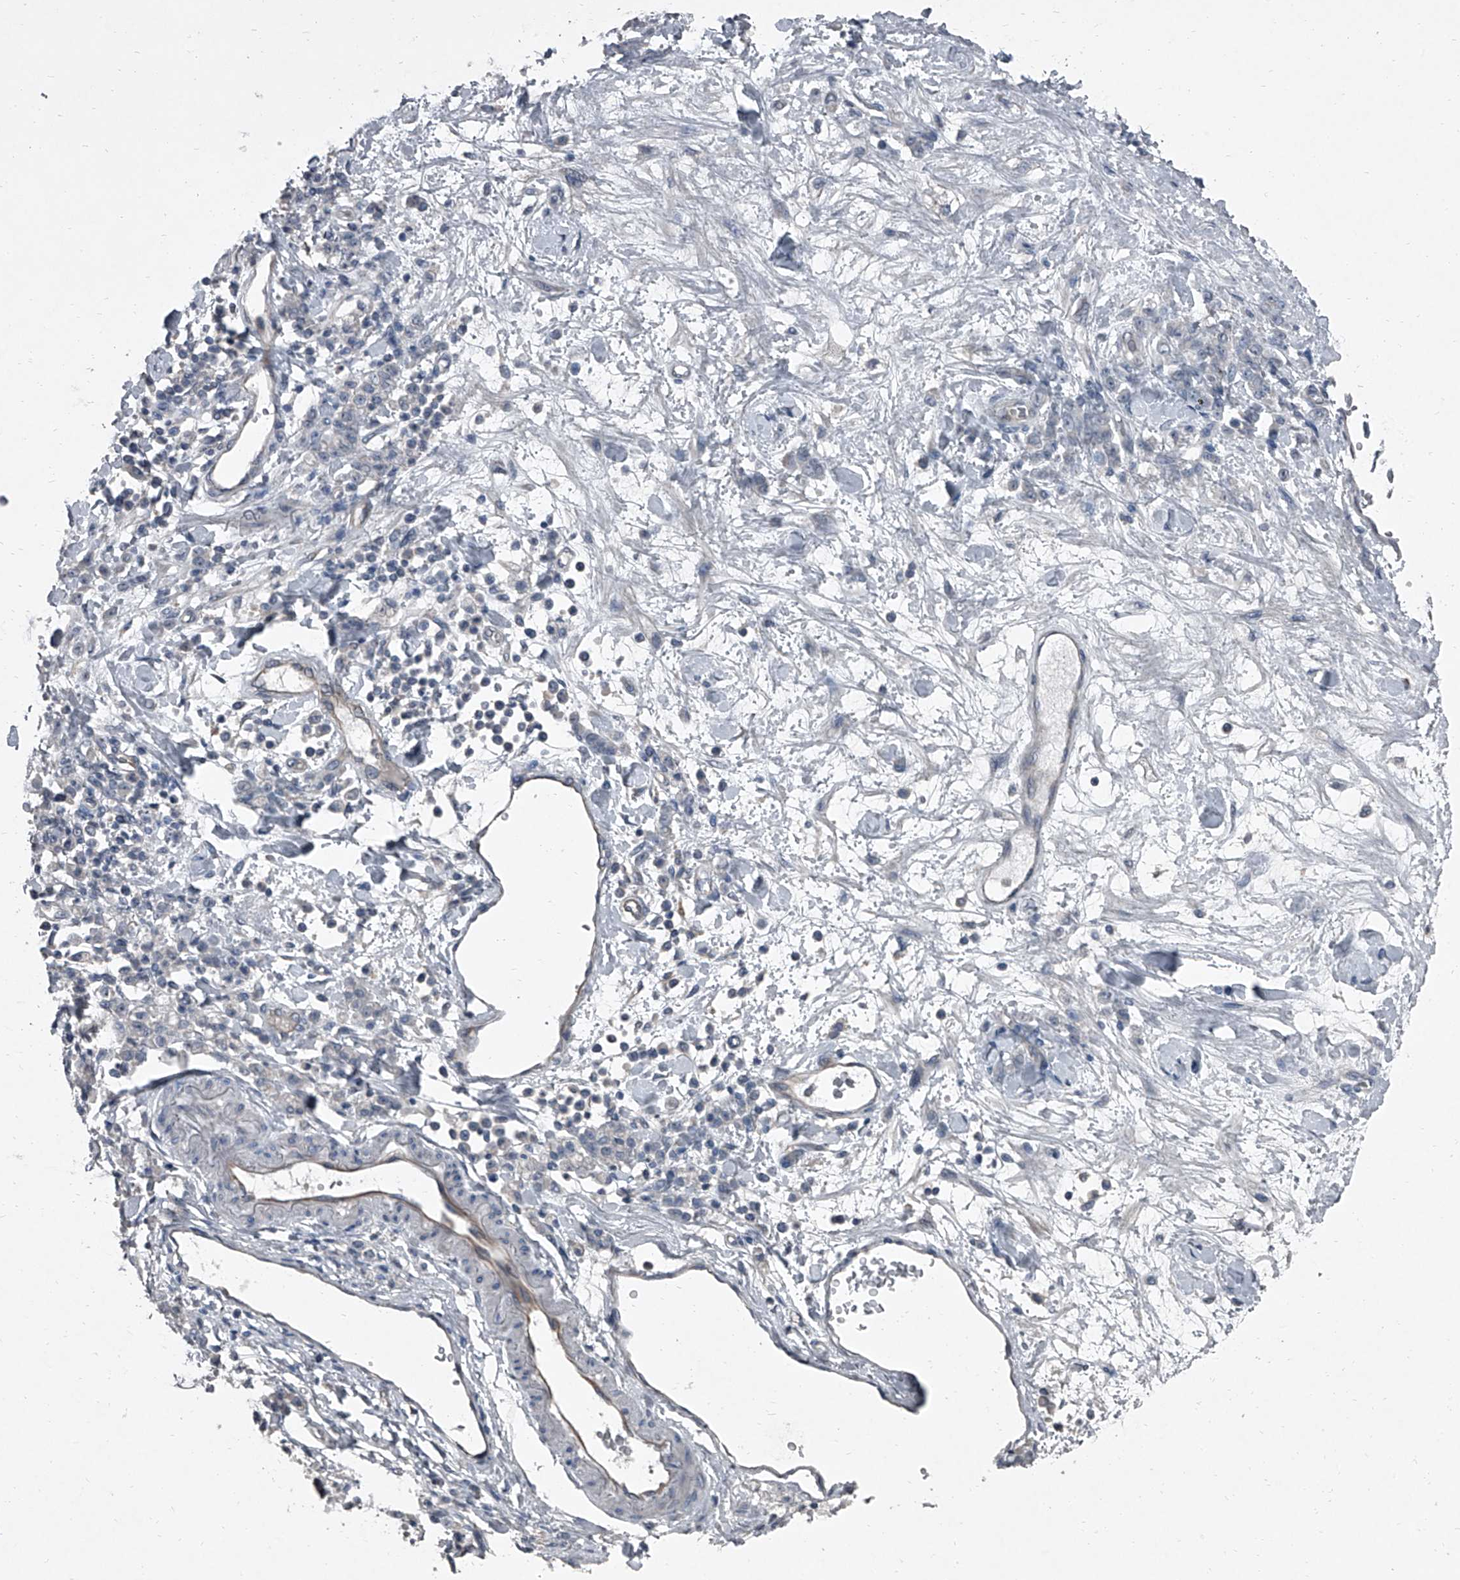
{"staining": {"intensity": "negative", "quantity": "none", "location": "none"}, "tissue": "stomach cancer", "cell_type": "Tumor cells", "image_type": "cancer", "snomed": [{"axis": "morphology", "description": "Normal tissue, NOS"}, {"axis": "morphology", "description": "Adenocarcinoma, NOS"}, {"axis": "topography", "description": "Stomach"}], "caption": "Tumor cells are negative for brown protein staining in stomach cancer (adenocarcinoma).", "gene": "HEPHL1", "patient": {"sex": "male", "age": 82}}